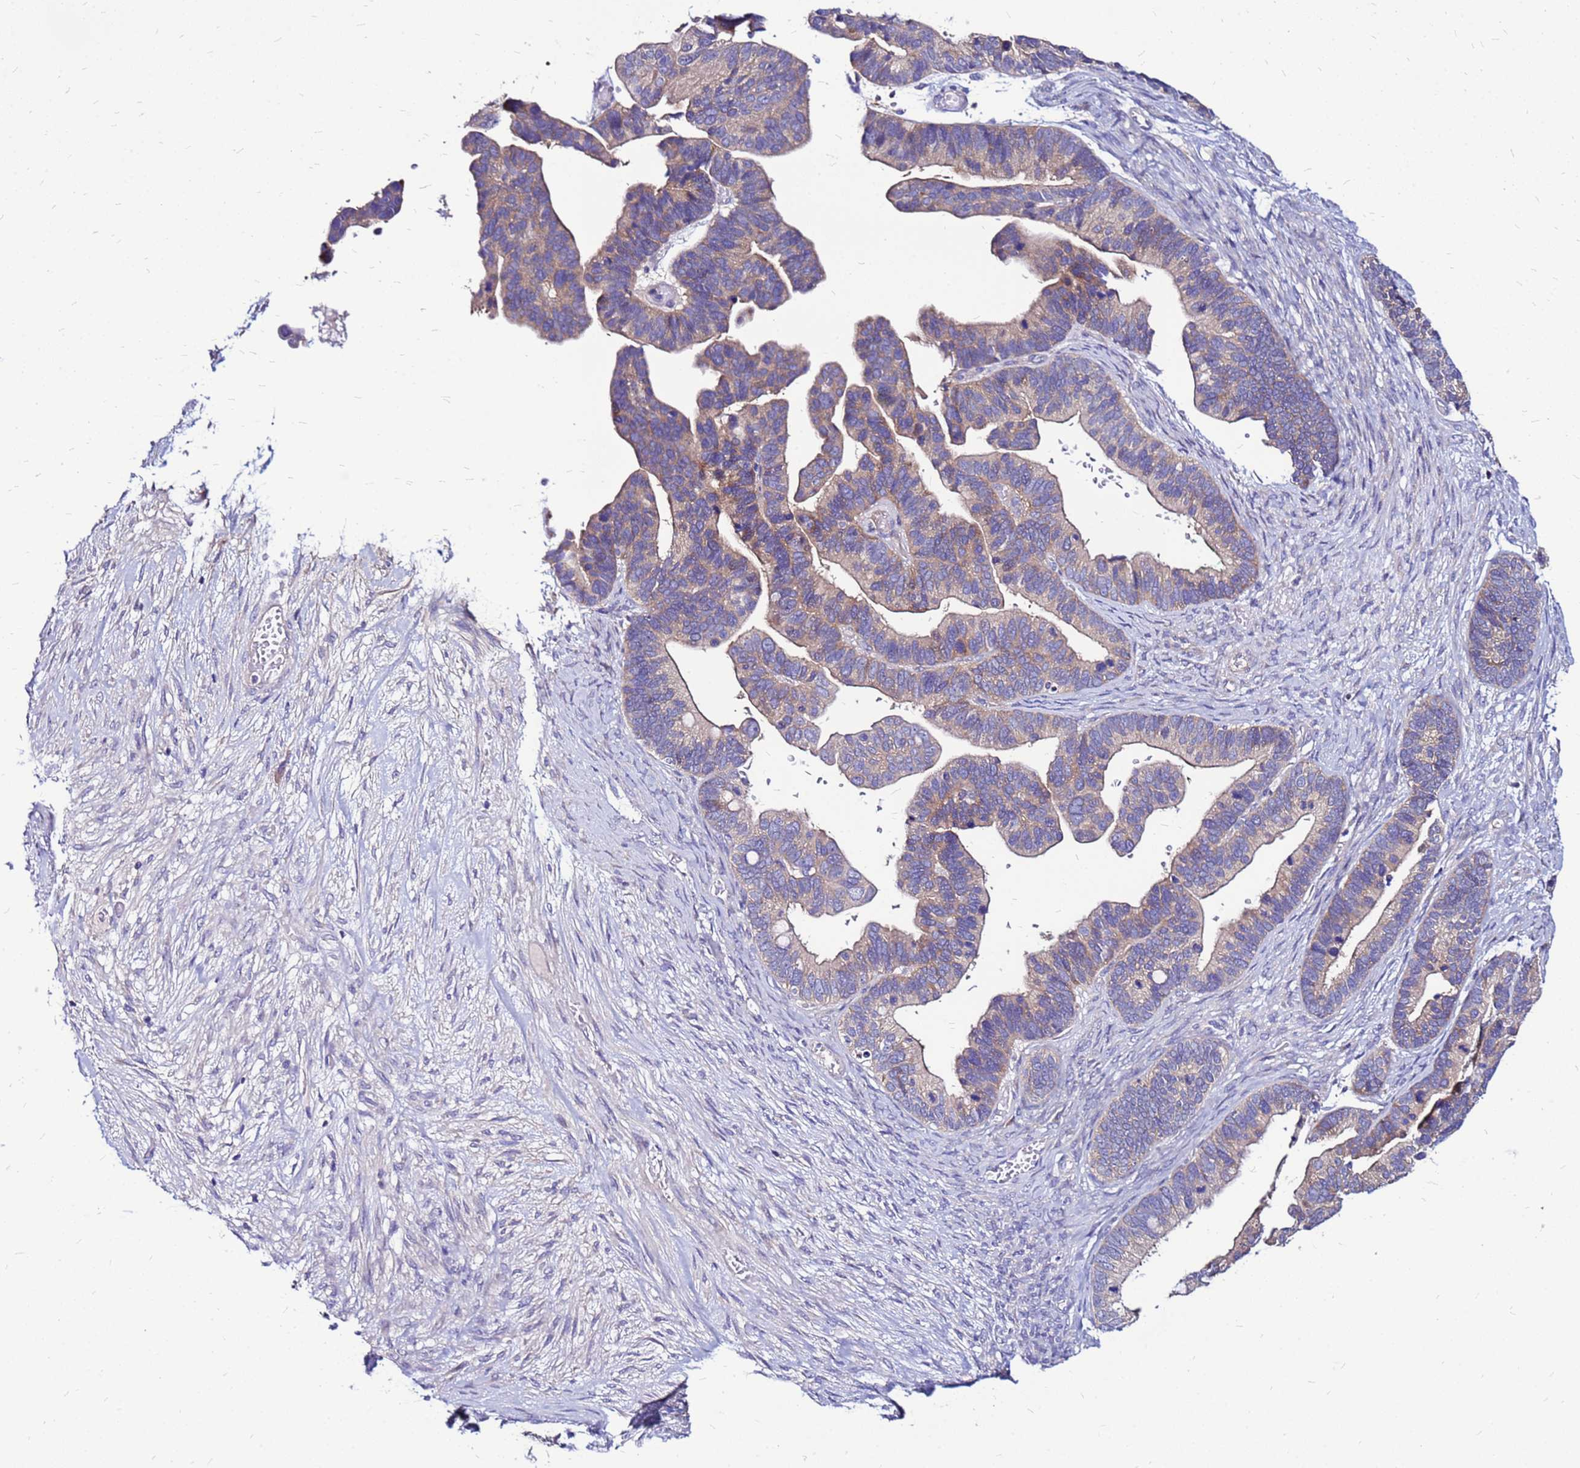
{"staining": {"intensity": "weak", "quantity": "25%-75%", "location": "cytoplasmic/membranous"}, "tissue": "ovarian cancer", "cell_type": "Tumor cells", "image_type": "cancer", "snomed": [{"axis": "morphology", "description": "Cystadenocarcinoma, serous, NOS"}, {"axis": "topography", "description": "Ovary"}], "caption": "Tumor cells demonstrate low levels of weak cytoplasmic/membranous positivity in about 25%-75% of cells in ovarian cancer.", "gene": "ARHGEF5", "patient": {"sex": "female", "age": 56}}